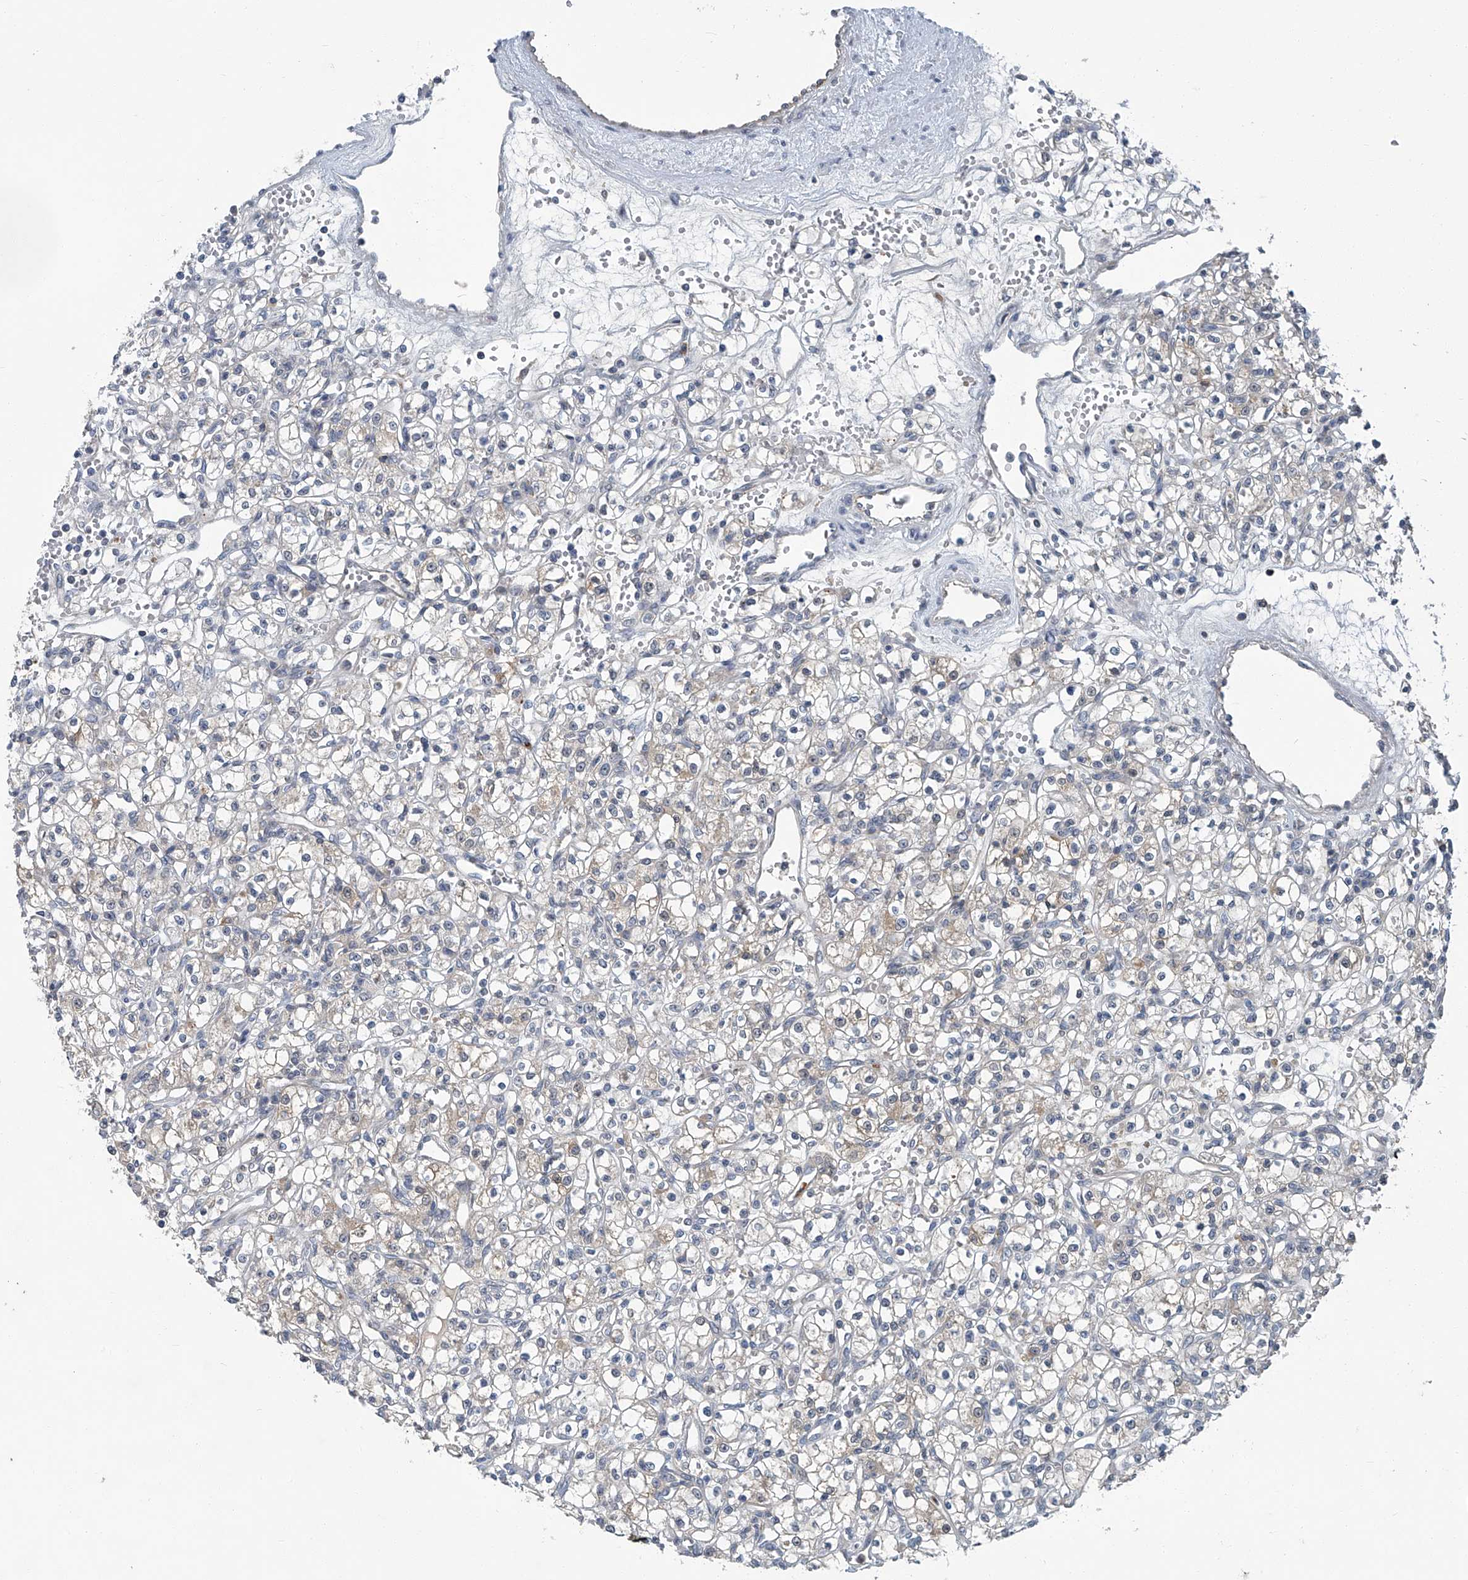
{"staining": {"intensity": "weak", "quantity": "<25%", "location": "cytoplasmic/membranous"}, "tissue": "renal cancer", "cell_type": "Tumor cells", "image_type": "cancer", "snomed": [{"axis": "morphology", "description": "Adenocarcinoma, NOS"}, {"axis": "topography", "description": "Kidney"}], "caption": "The IHC photomicrograph has no significant staining in tumor cells of renal cancer (adenocarcinoma) tissue.", "gene": "AKNAD1", "patient": {"sex": "female", "age": 59}}